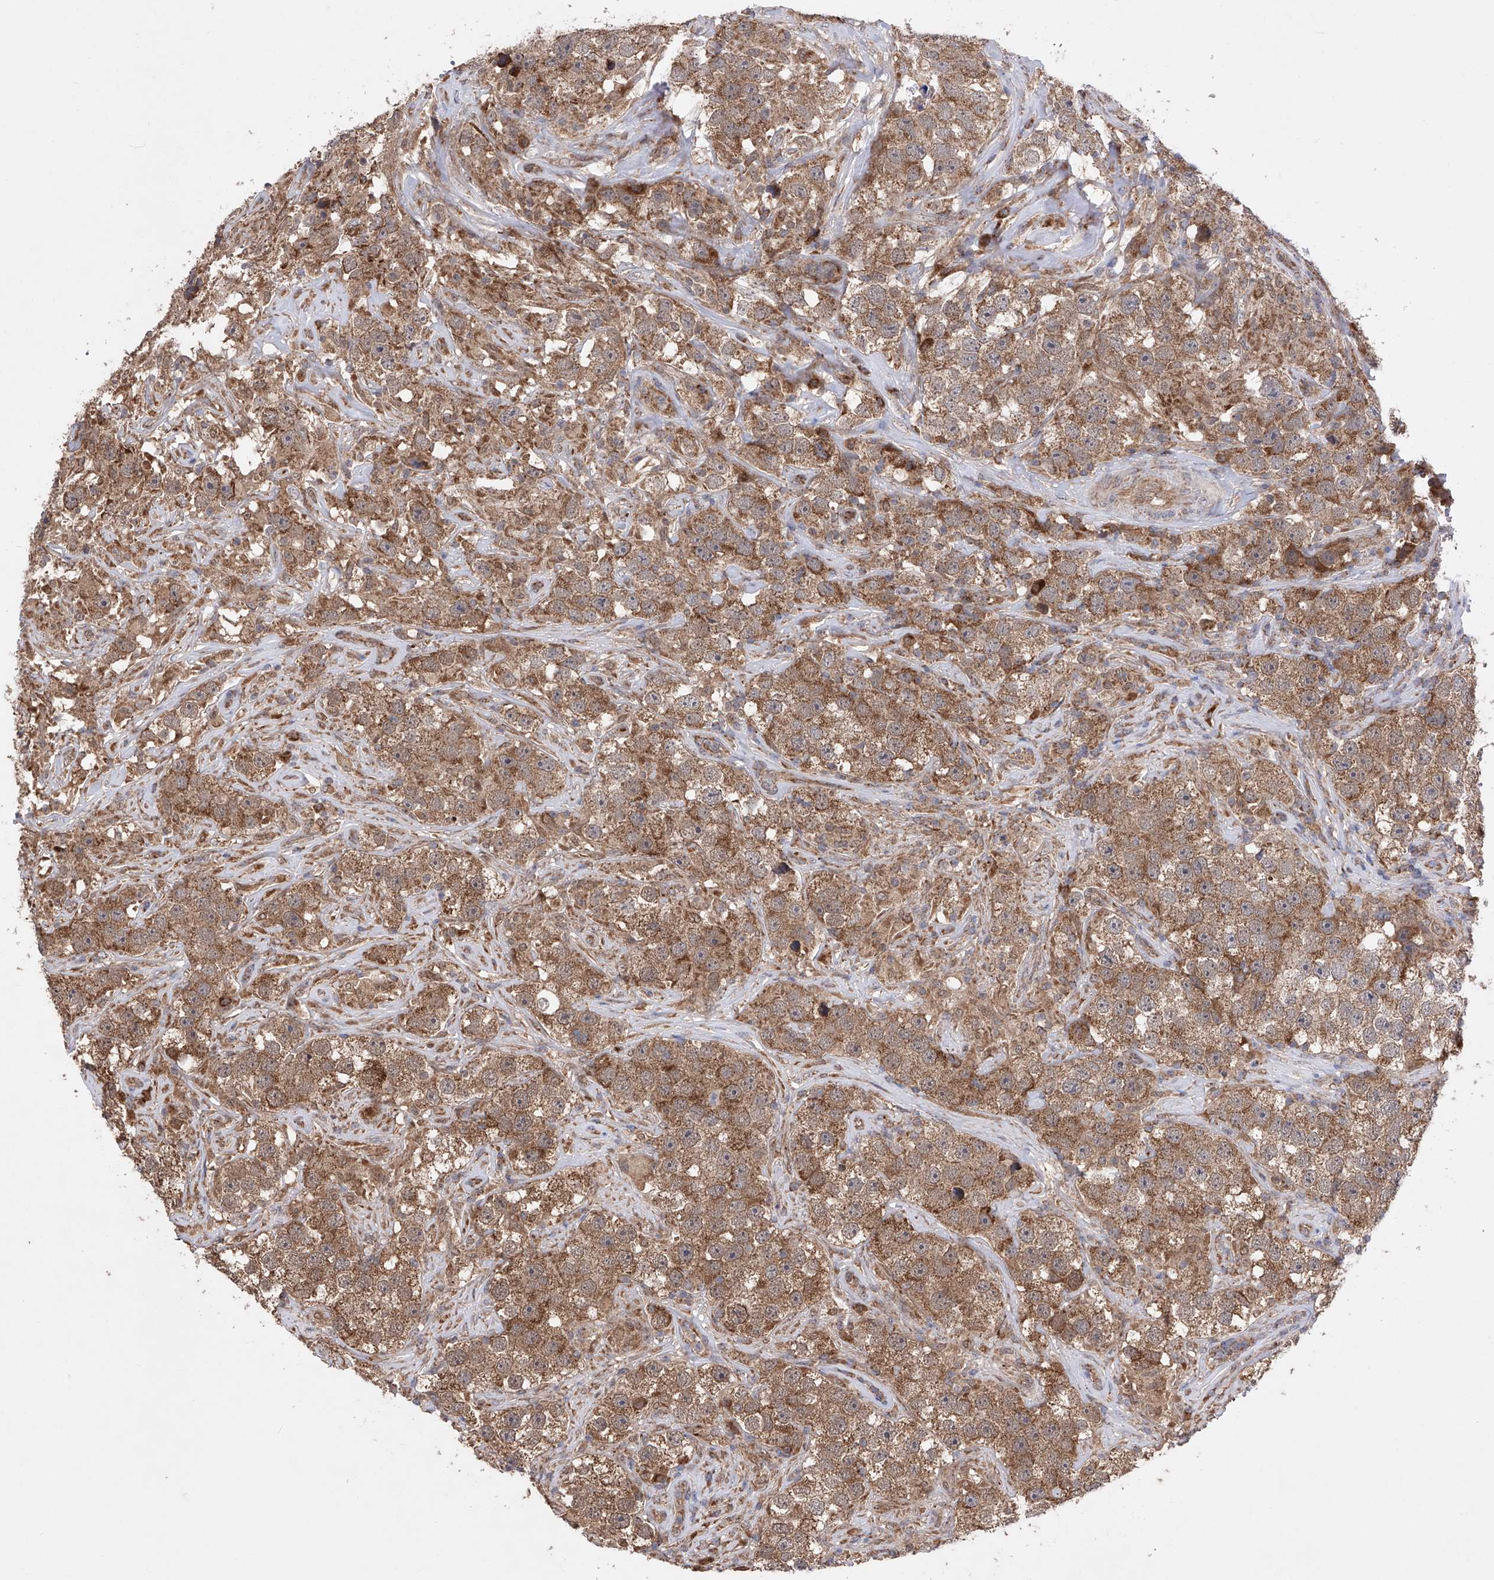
{"staining": {"intensity": "moderate", "quantity": ">75%", "location": "cytoplasmic/membranous"}, "tissue": "testis cancer", "cell_type": "Tumor cells", "image_type": "cancer", "snomed": [{"axis": "morphology", "description": "Seminoma, NOS"}, {"axis": "topography", "description": "Testis"}], "caption": "IHC photomicrograph of testis cancer stained for a protein (brown), which demonstrates medium levels of moderate cytoplasmic/membranous positivity in about >75% of tumor cells.", "gene": "SDHAF4", "patient": {"sex": "male", "age": 49}}